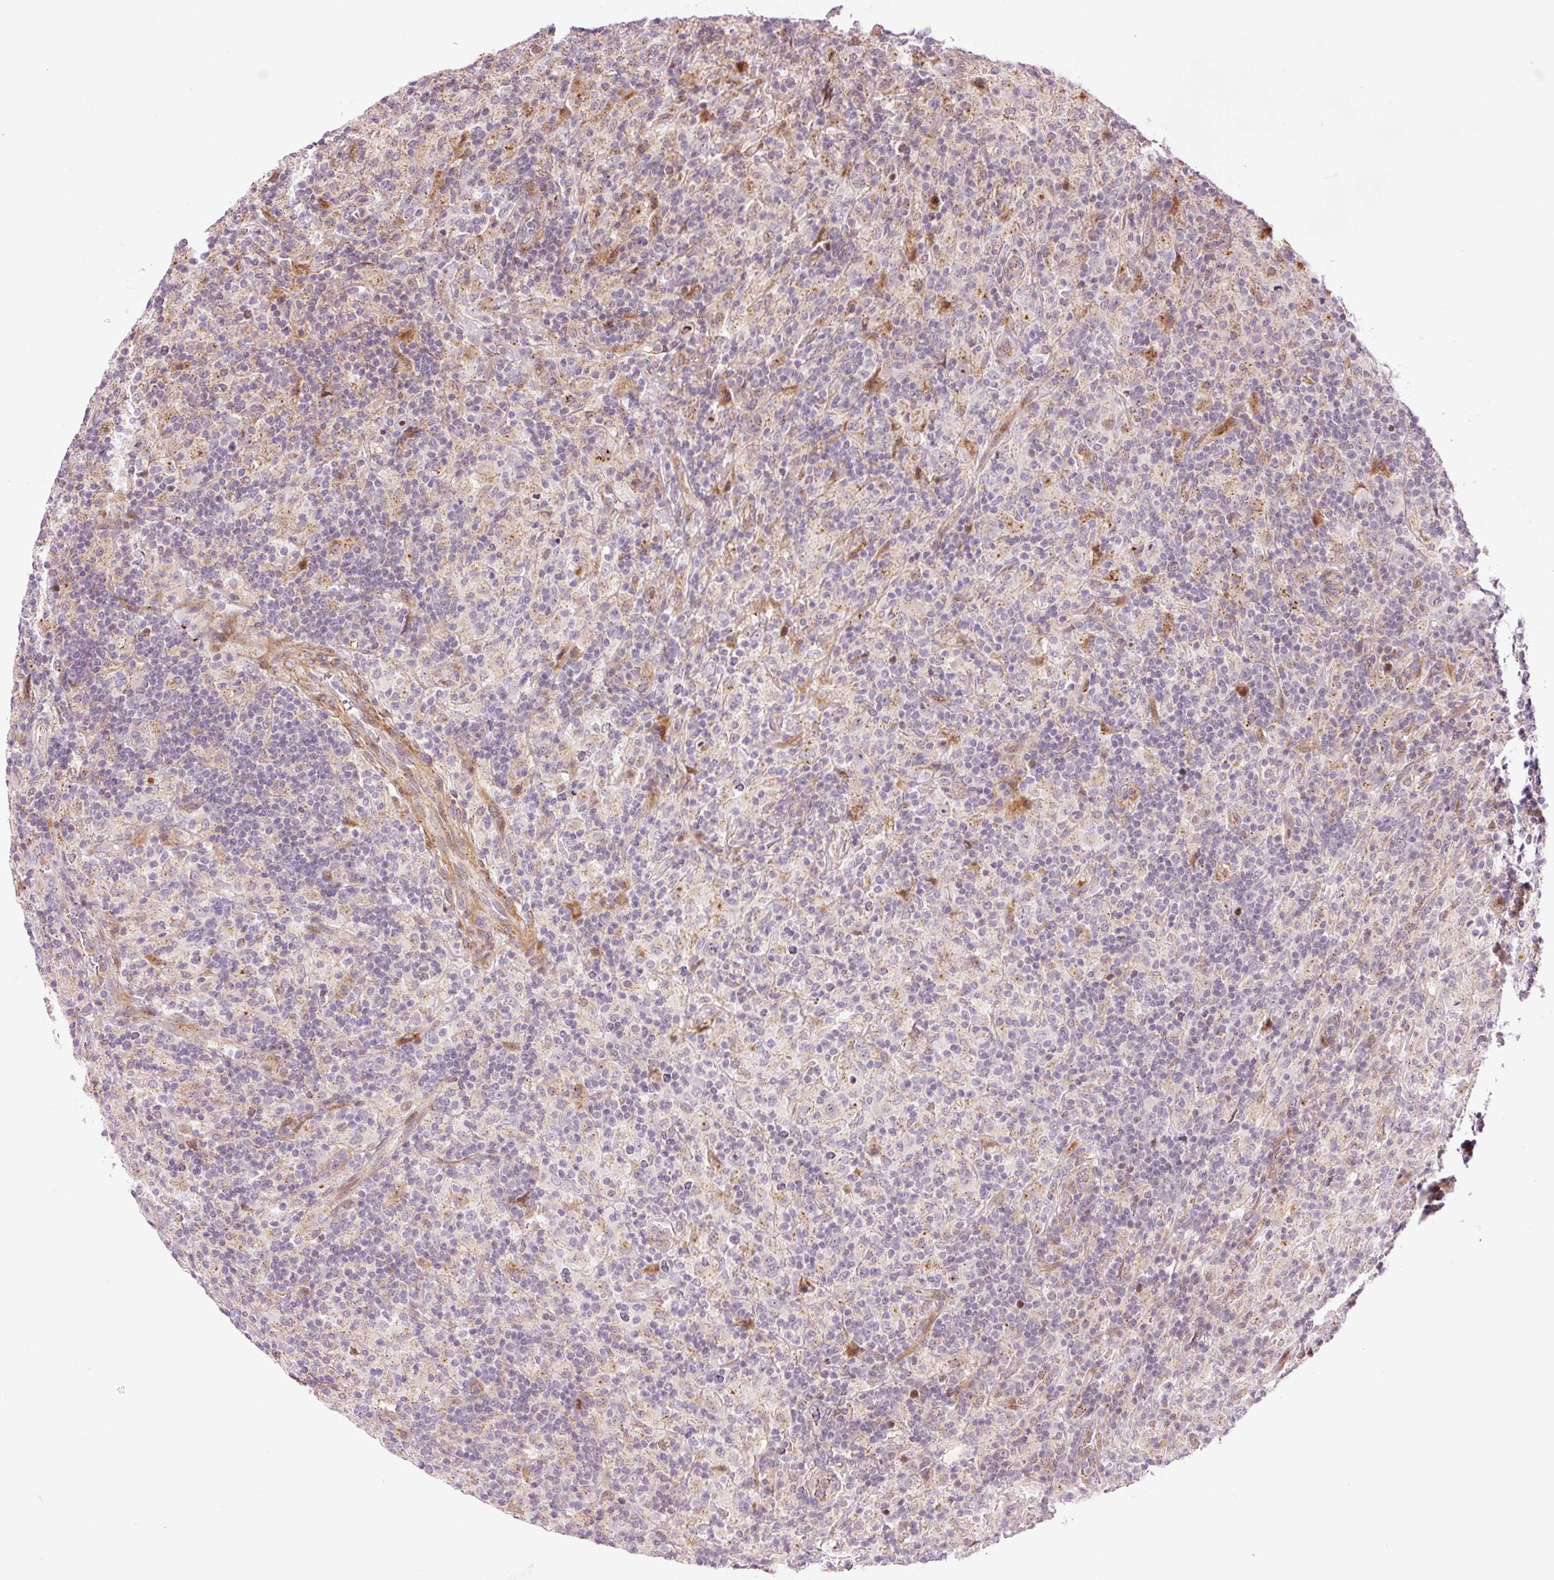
{"staining": {"intensity": "negative", "quantity": "none", "location": "none"}, "tissue": "lymphoma", "cell_type": "Tumor cells", "image_type": "cancer", "snomed": [{"axis": "morphology", "description": "Hodgkin's disease, NOS"}, {"axis": "topography", "description": "Lymph node"}], "caption": "A histopathology image of Hodgkin's disease stained for a protein shows no brown staining in tumor cells.", "gene": "ANKRD20A1", "patient": {"sex": "male", "age": 70}}